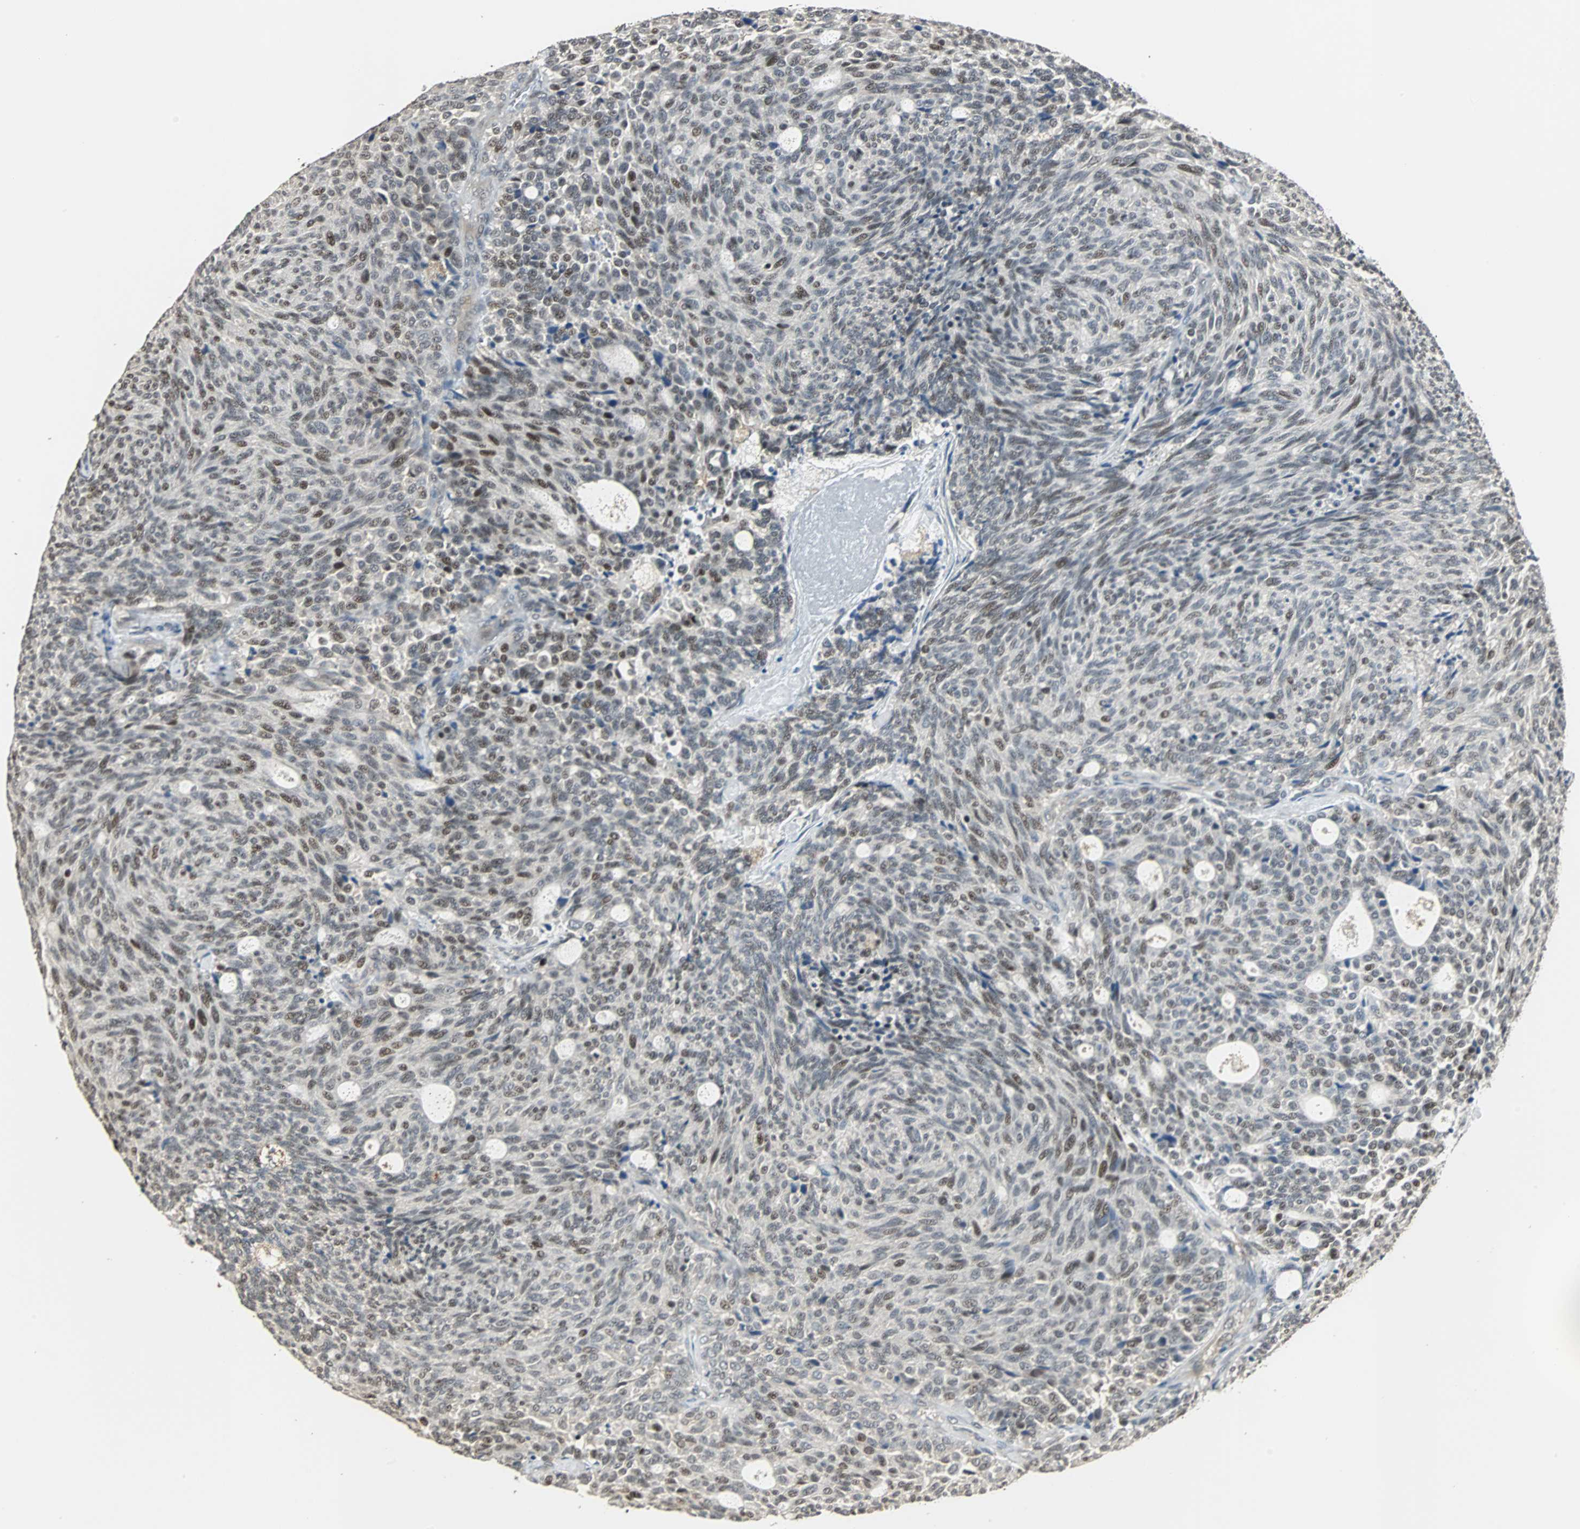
{"staining": {"intensity": "moderate", "quantity": "25%-75%", "location": "nuclear"}, "tissue": "carcinoid", "cell_type": "Tumor cells", "image_type": "cancer", "snomed": [{"axis": "morphology", "description": "Carcinoid, malignant, NOS"}, {"axis": "topography", "description": "Pancreas"}], "caption": "Immunohistochemical staining of human carcinoid (malignant) exhibits moderate nuclear protein positivity in about 25%-75% of tumor cells.", "gene": "MED4", "patient": {"sex": "female", "age": 54}}